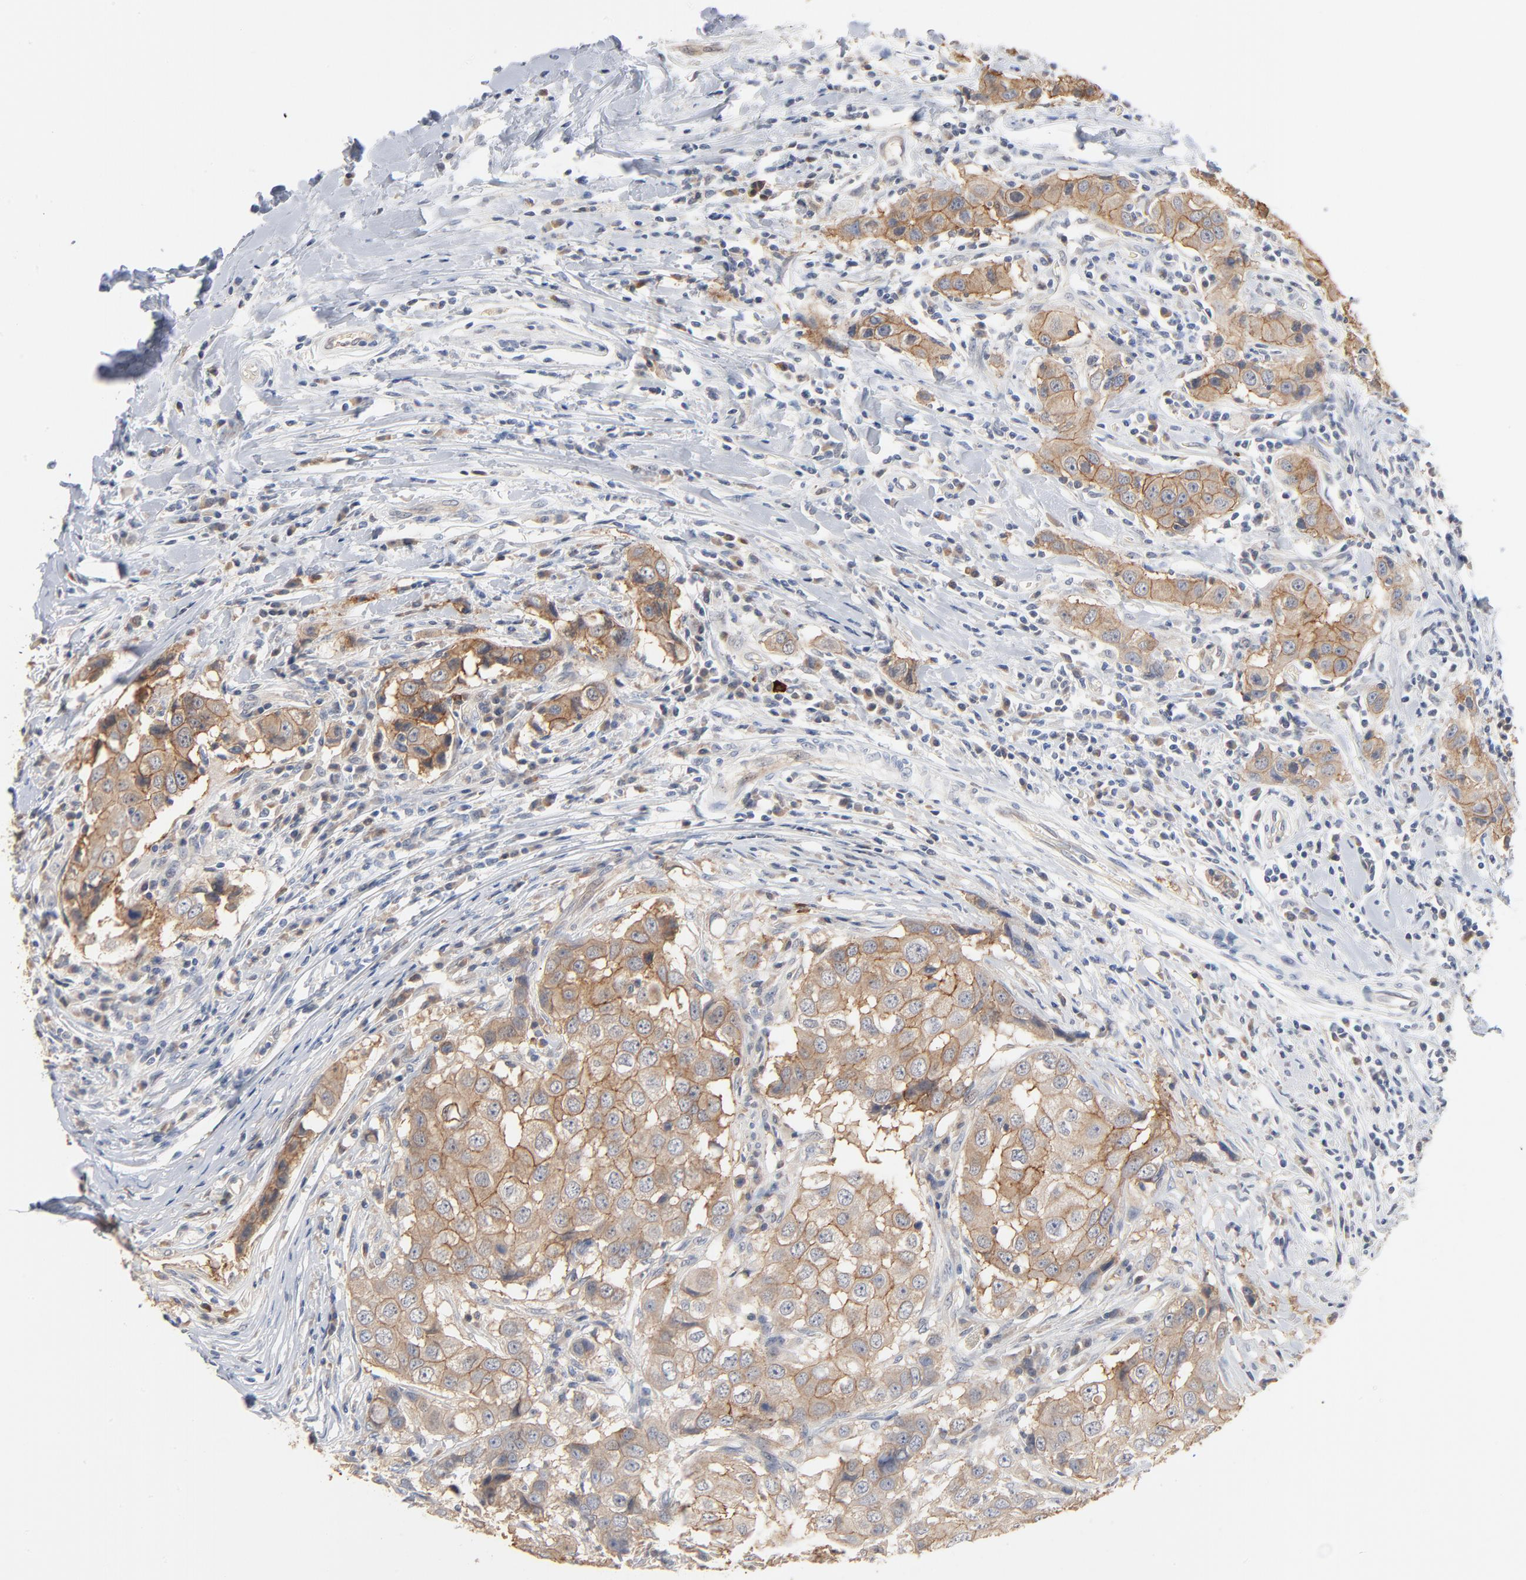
{"staining": {"intensity": "moderate", "quantity": ">75%", "location": "cytoplasmic/membranous"}, "tissue": "breast cancer", "cell_type": "Tumor cells", "image_type": "cancer", "snomed": [{"axis": "morphology", "description": "Duct carcinoma"}, {"axis": "topography", "description": "Breast"}], "caption": "Immunohistochemistry (DAB) staining of human breast cancer (infiltrating ductal carcinoma) reveals moderate cytoplasmic/membranous protein expression in approximately >75% of tumor cells. Immunohistochemistry stains the protein of interest in brown and the nuclei are stained blue.", "gene": "EPCAM", "patient": {"sex": "female", "age": 27}}